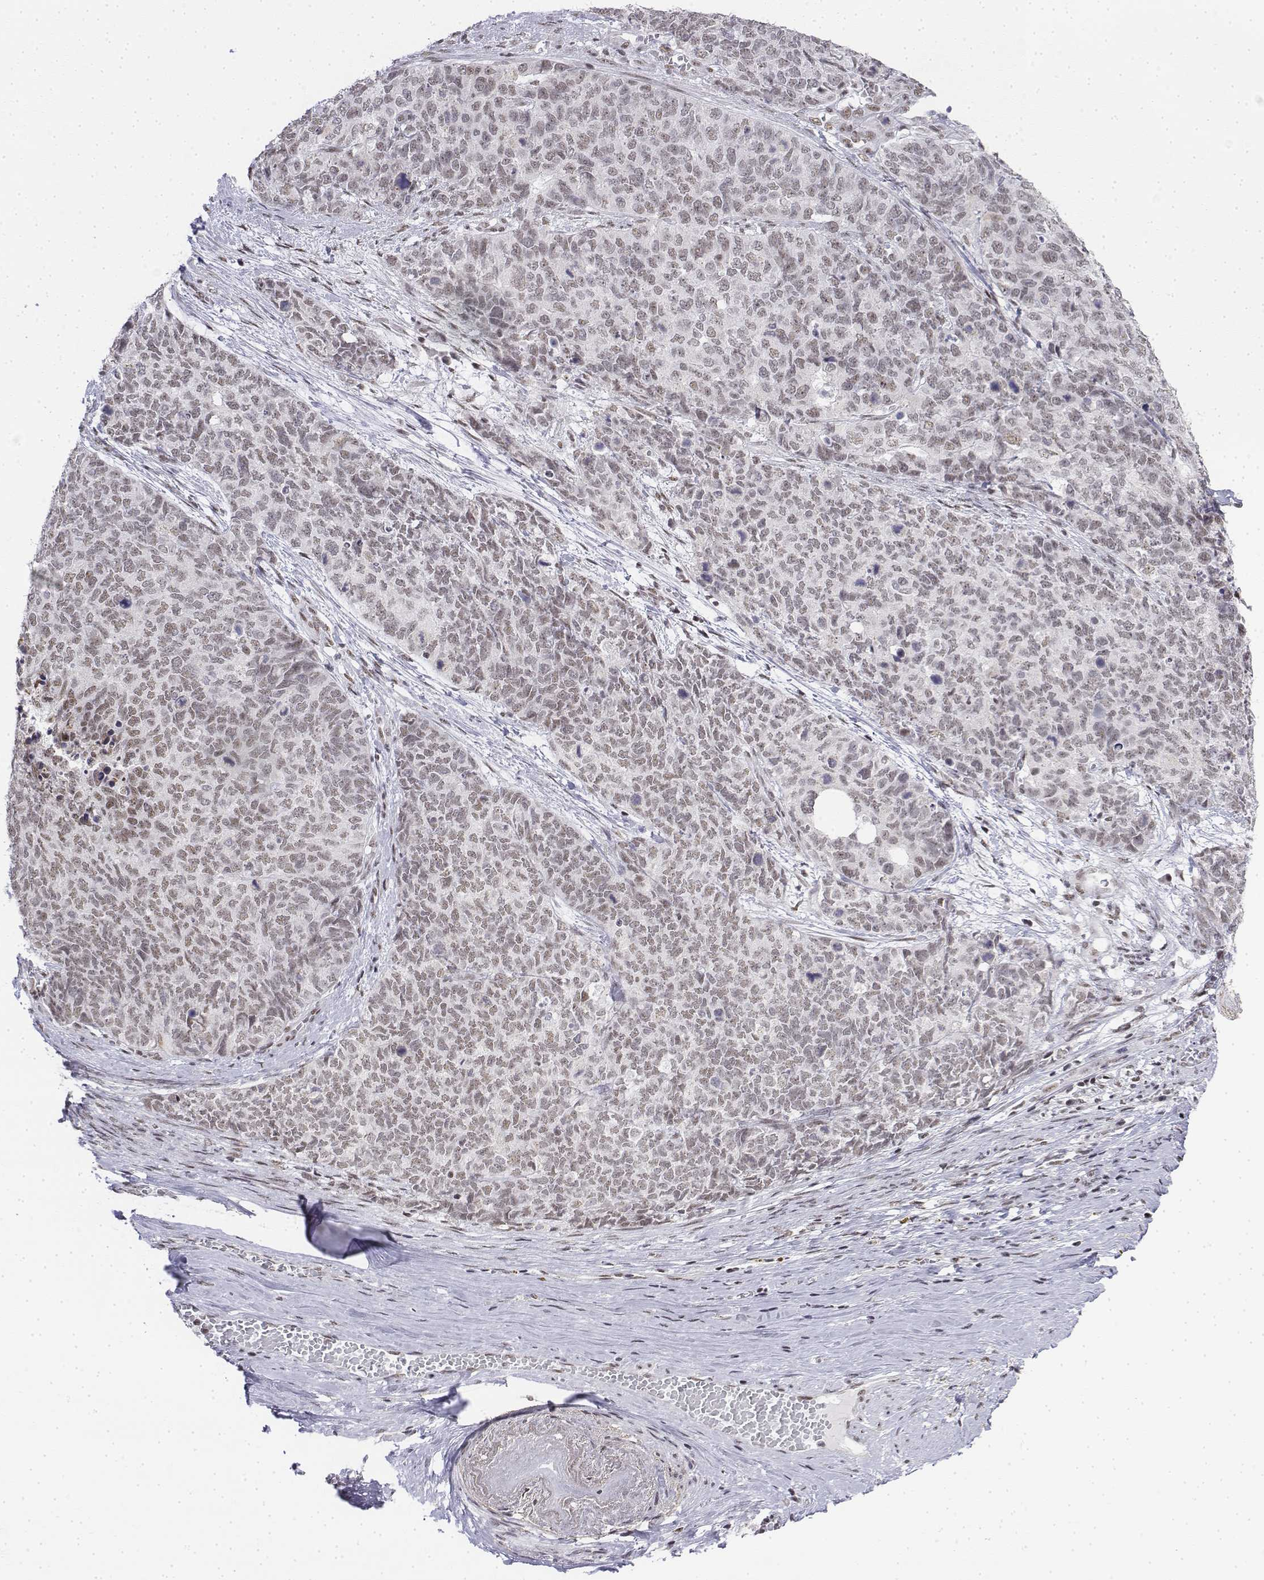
{"staining": {"intensity": "weak", "quantity": ">75%", "location": "nuclear"}, "tissue": "cervical cancer", "cell_type": "Tumor cells", "image_type": "cancer", "snomed": [{"axis": "morphology", "description": "Squamous cell carcinoma, NOS"}, {"axis": "topography", "description": "Cervix"}], "caption": "Squamous cell carcinoma (cervical) stained with immunohistochemistry displays weak nuclear staining in about >75% of tumor cells. Immunohistochemistry (ihc) stains the protein of interest in brown and the nuclei are stained blue.", "gene": "SETD1A", "patient": {"sex": "female", "age": 63}}